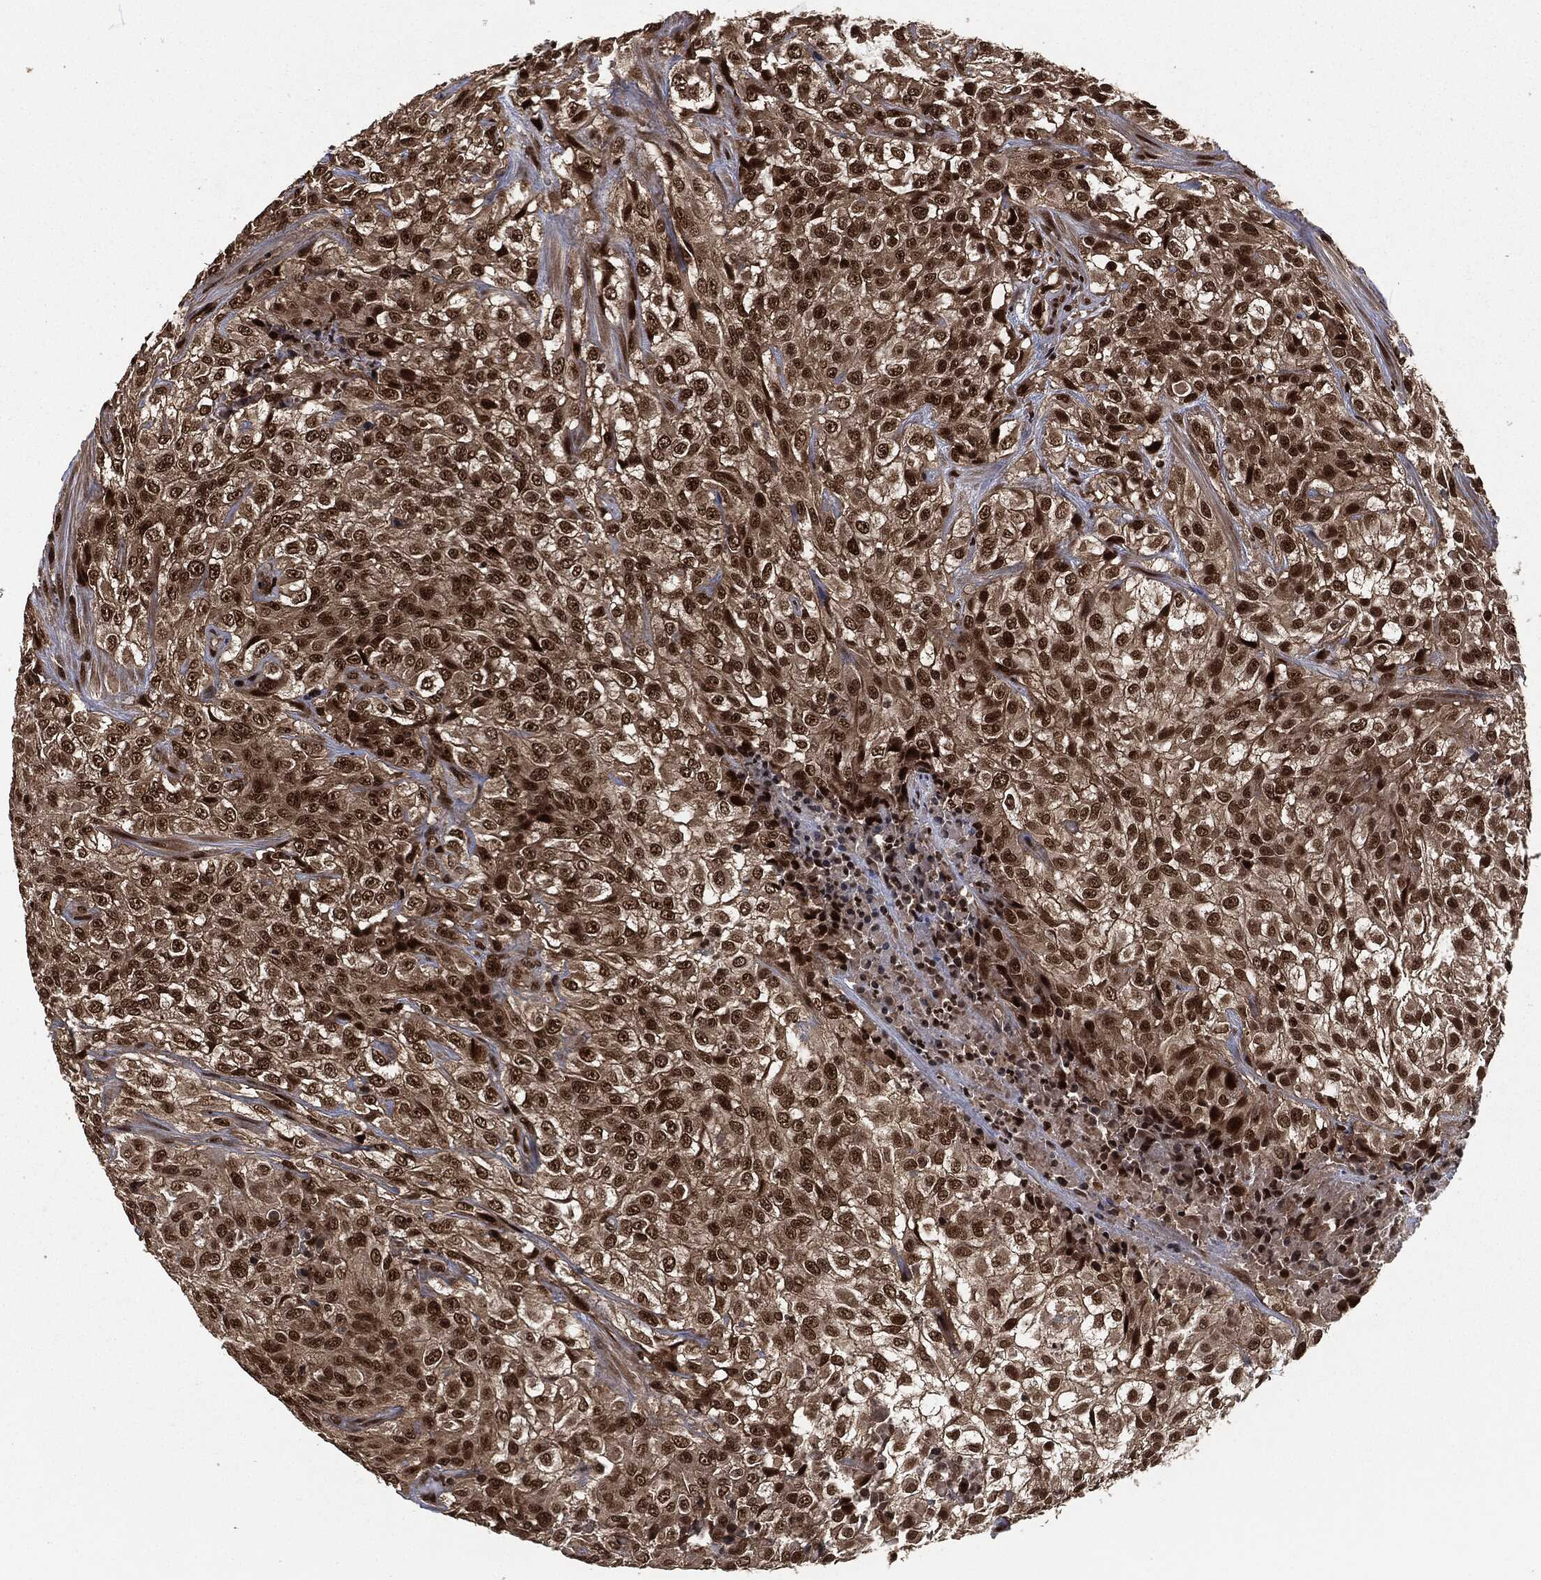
{"staining": {"intensity": "strong", "quantity": "25%-75%", "location": "nuclear"}, "tissue": "urothelial cancer", "cell_type": "Tumor cells", "image_type": "cancer", "snomed": [{"axis": "morphology", "description": "Urothelial carcinoma, High grade"}, {"axis": "topography", "description": "Urinary bladder"}], "caption": "Immunohistochemistry (DAB (3,3'-diaminobenzidine)) staining of urothelial cancer reveals strong nuclear protein staining in approximately 25%-75% of tumor cells.", "gene": "NGRN", "patient": {"sex": "male", "age": 56}}